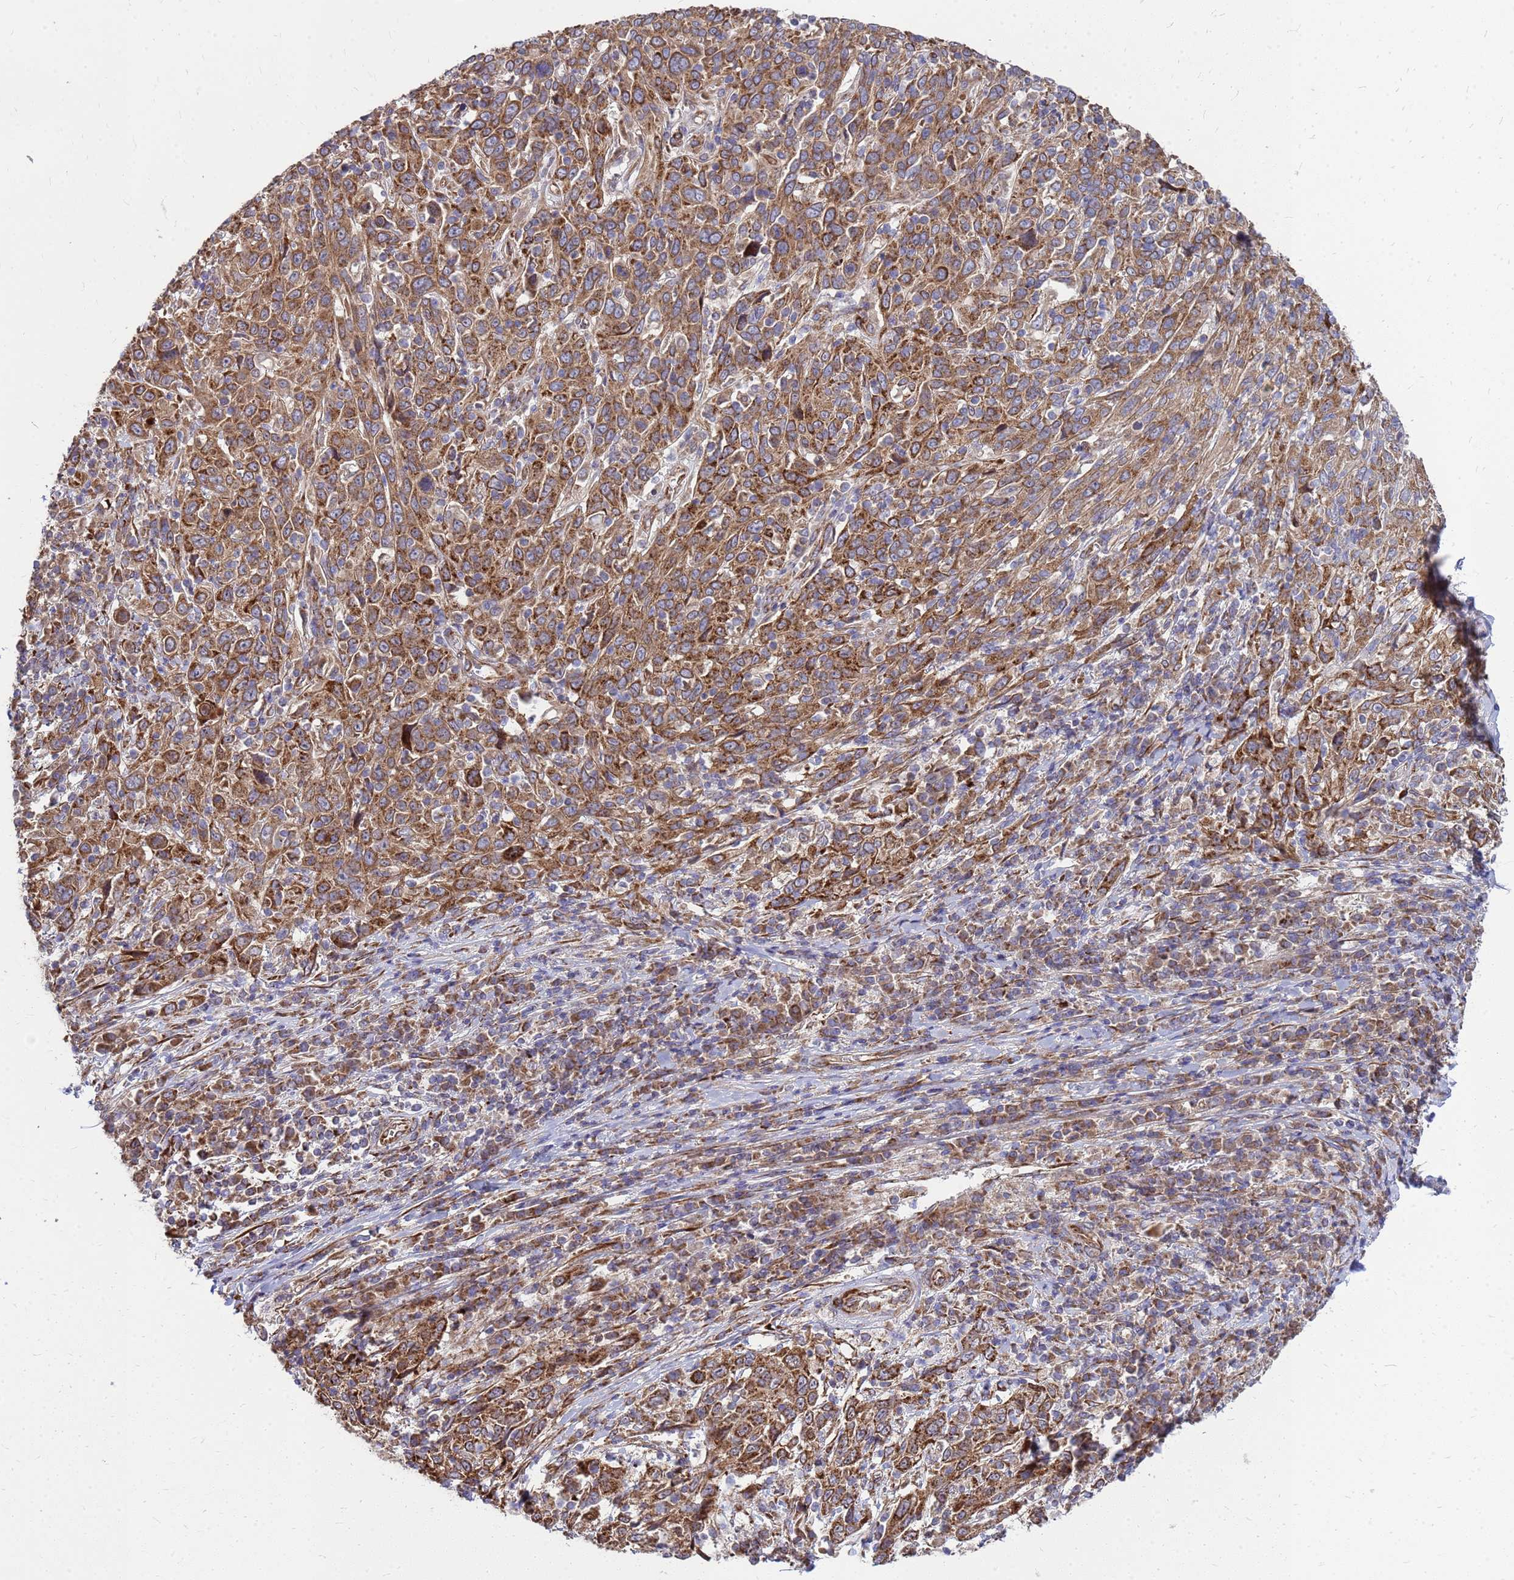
{"staining": {"intensity": "strong", "quantity": ">75%", "location": "cytoplasmic/membranous"}, "tissue": "cervical cancer", "cell_type": "Tumor cells", "image_type": "cancer", "snomed": [{"axis": "morphology", "description": "Squamous cell carcinoma, NOS"}, {"axis": "topography", "description": "Cervix"}], "caption": "Strong cytoplasmic/membranous positivity is appreciated in about >75% of tumor cells in cervical squamous cell carcinoma.", "gene": "FSTL4", "patient": {"sex": "female", "age": 46}}